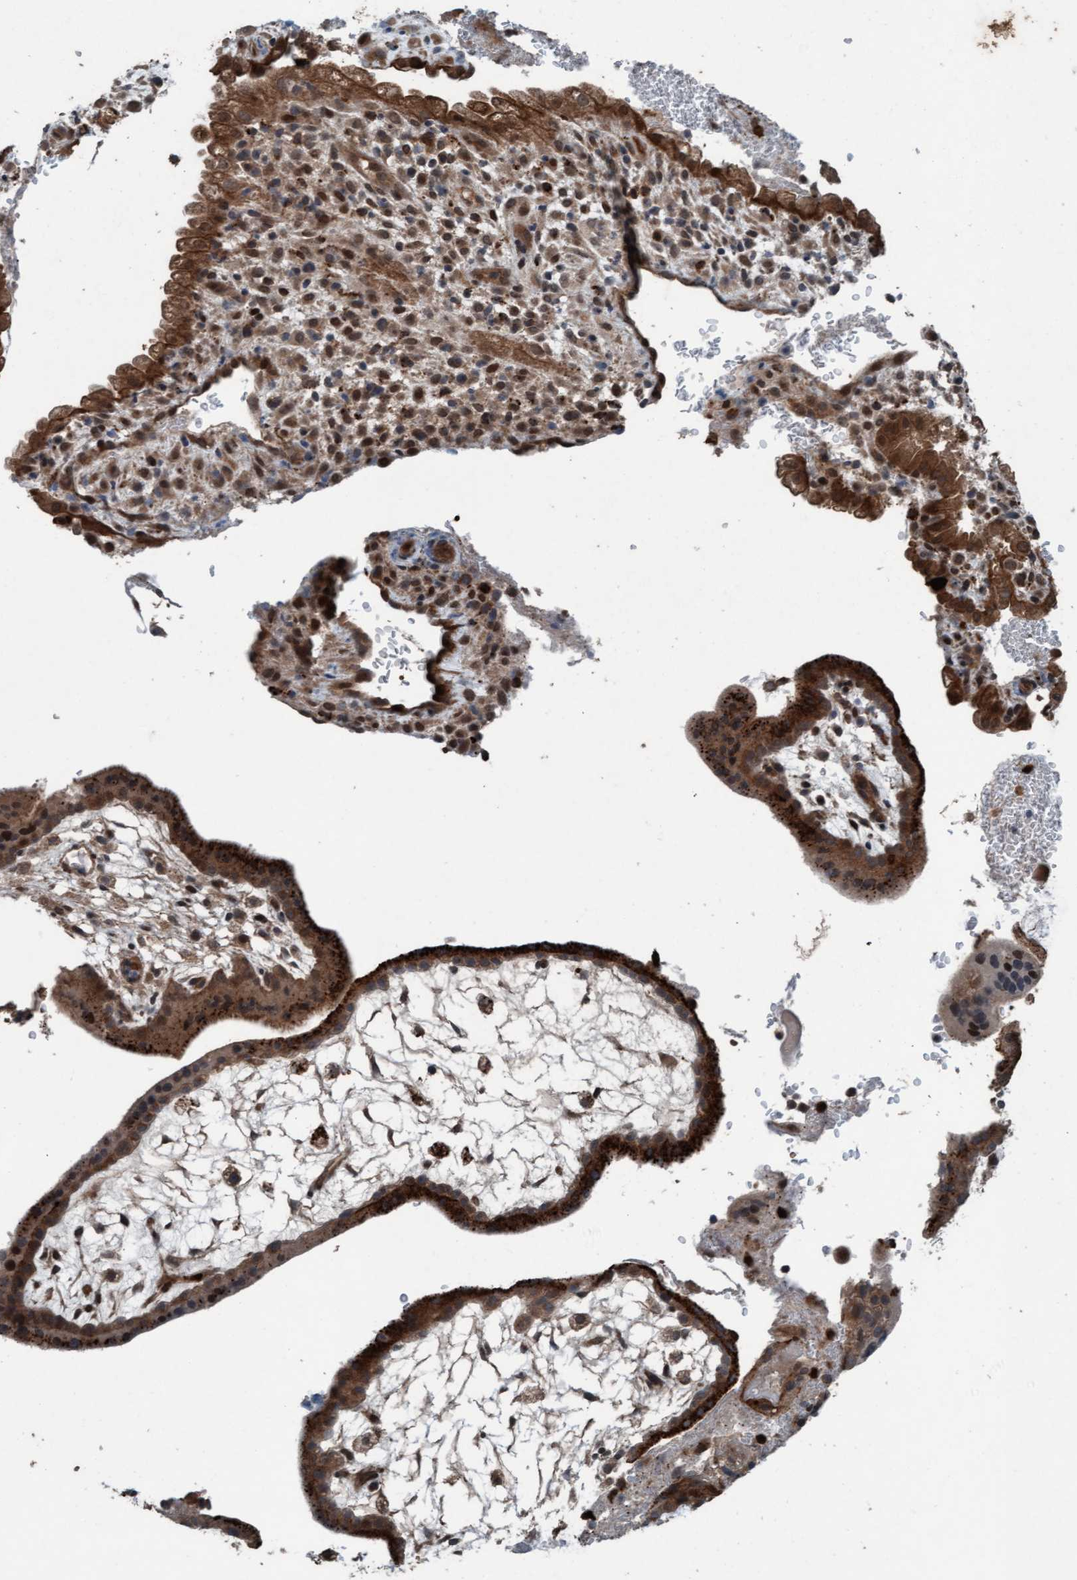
{"staining": {"intensity": "strong", "quantity": "<25%", "location": "cytoplasmic/membranous"}, "tissue": "placenta", "cell_type": "Trophoblastic cells", "image_type": "normal", "snomed": [{"axis": "morphology", "description": "Normal tissue, NOS"}, {"axis": "topography", "description": "Placenta"}], "caption": "DAB immunohistochemical staining of unremarkable placenta exhibits strong cytoplasmic/membranous protein positivity in about <25% of trophoblastic cells. (IHC, brightfield microscopy, high magnification).", "gene": "PLXNB2", "patient": {"sex": "female", "age": 35}}